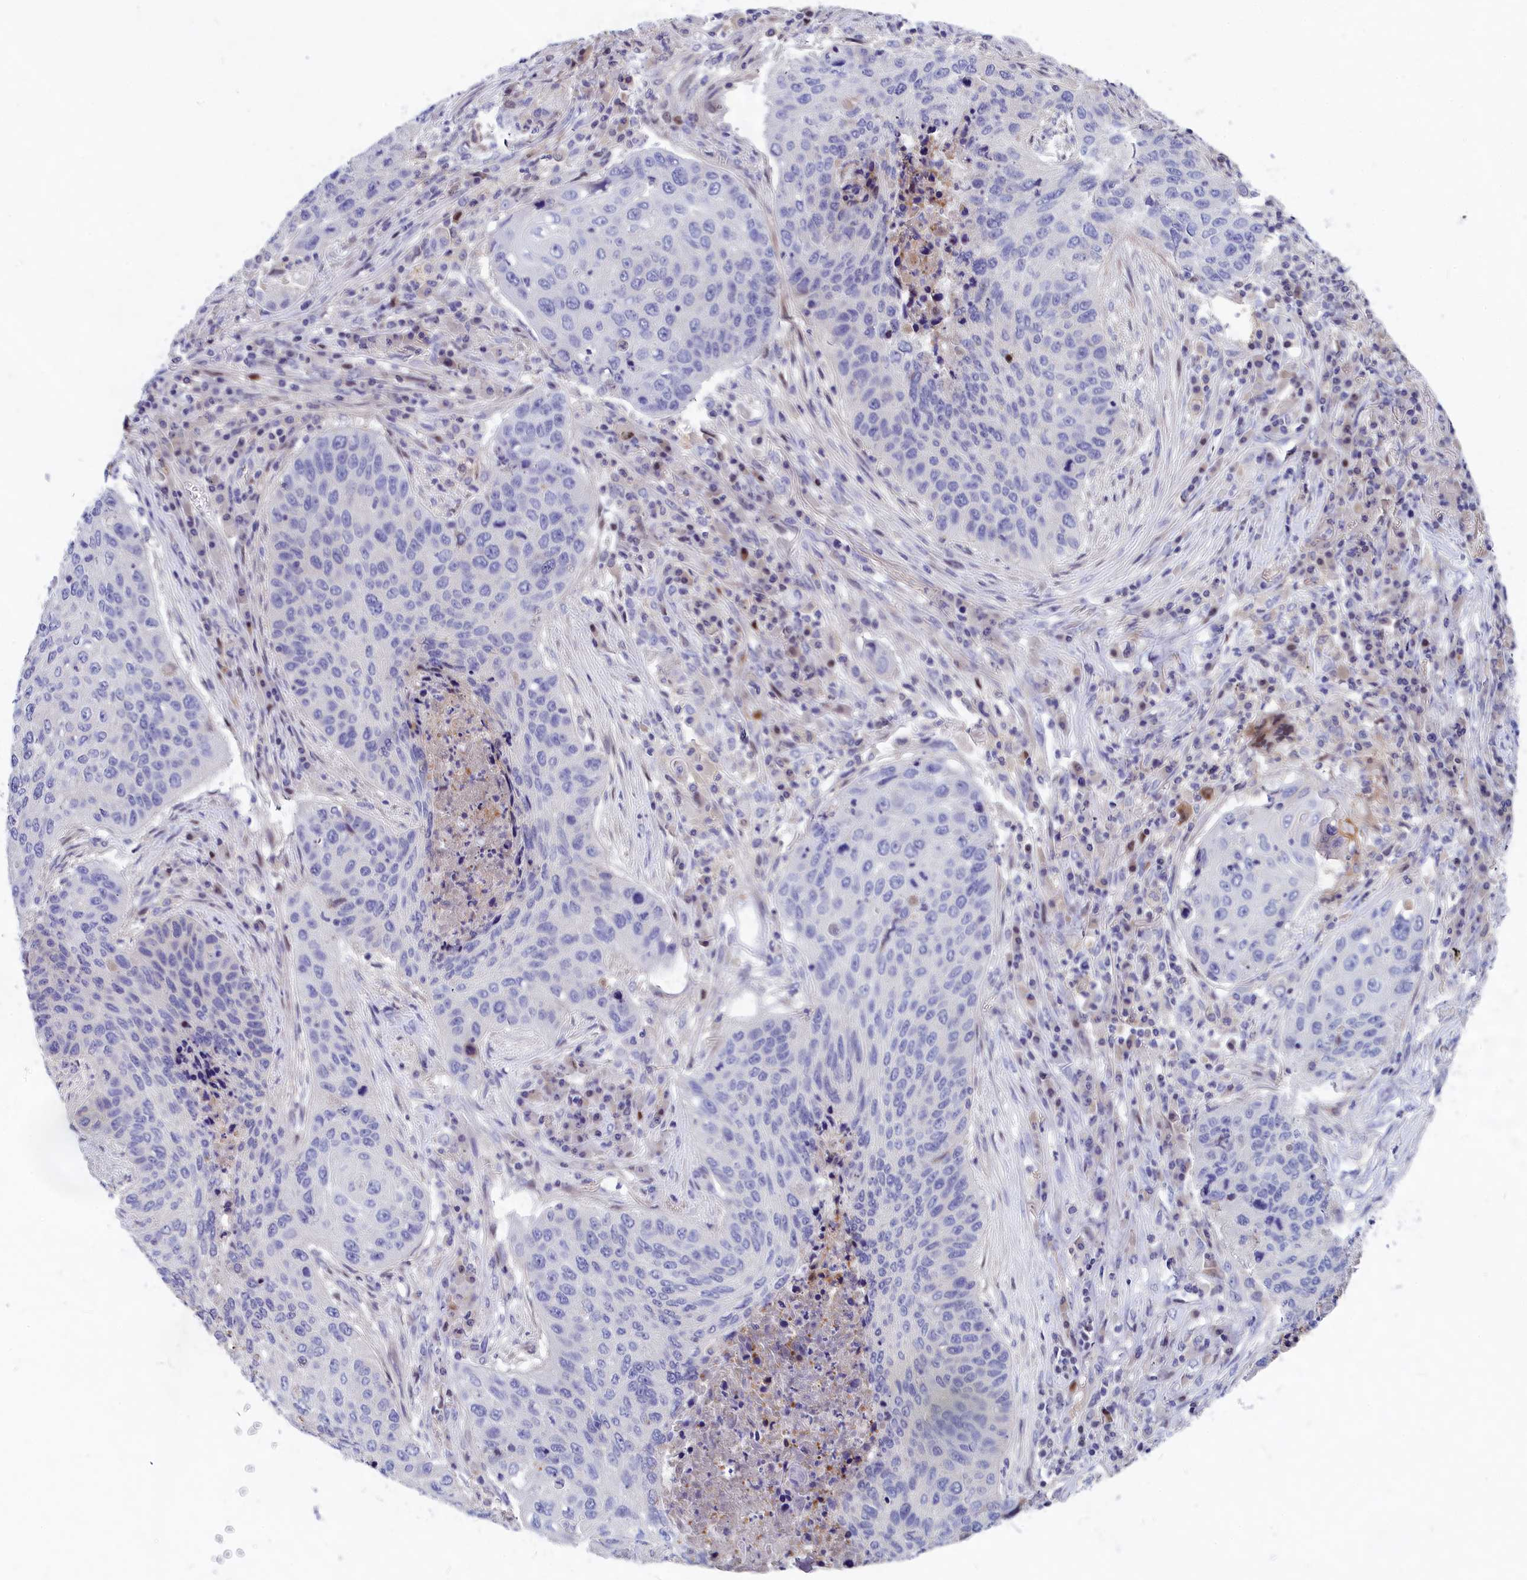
{"staining": {"intensity": "negative", "quantity": "none", "location": "none"}, "tissue": "lung cancer", "cell_type": "Tumor cells", "image_type": "cancer", "snomed": [{"axis": "morphology", "description": "Squamous cell carcinoma, NOS"}, {"axis": "topography", "description": "Lung"}], "caption": "Lung cancer (squamous cell carcinoma) was stained to show a protein in brown. There is no significant staining in tumor cells.", "gene": "NKPD1", "patient": {"sex": "female", "age": 63}}